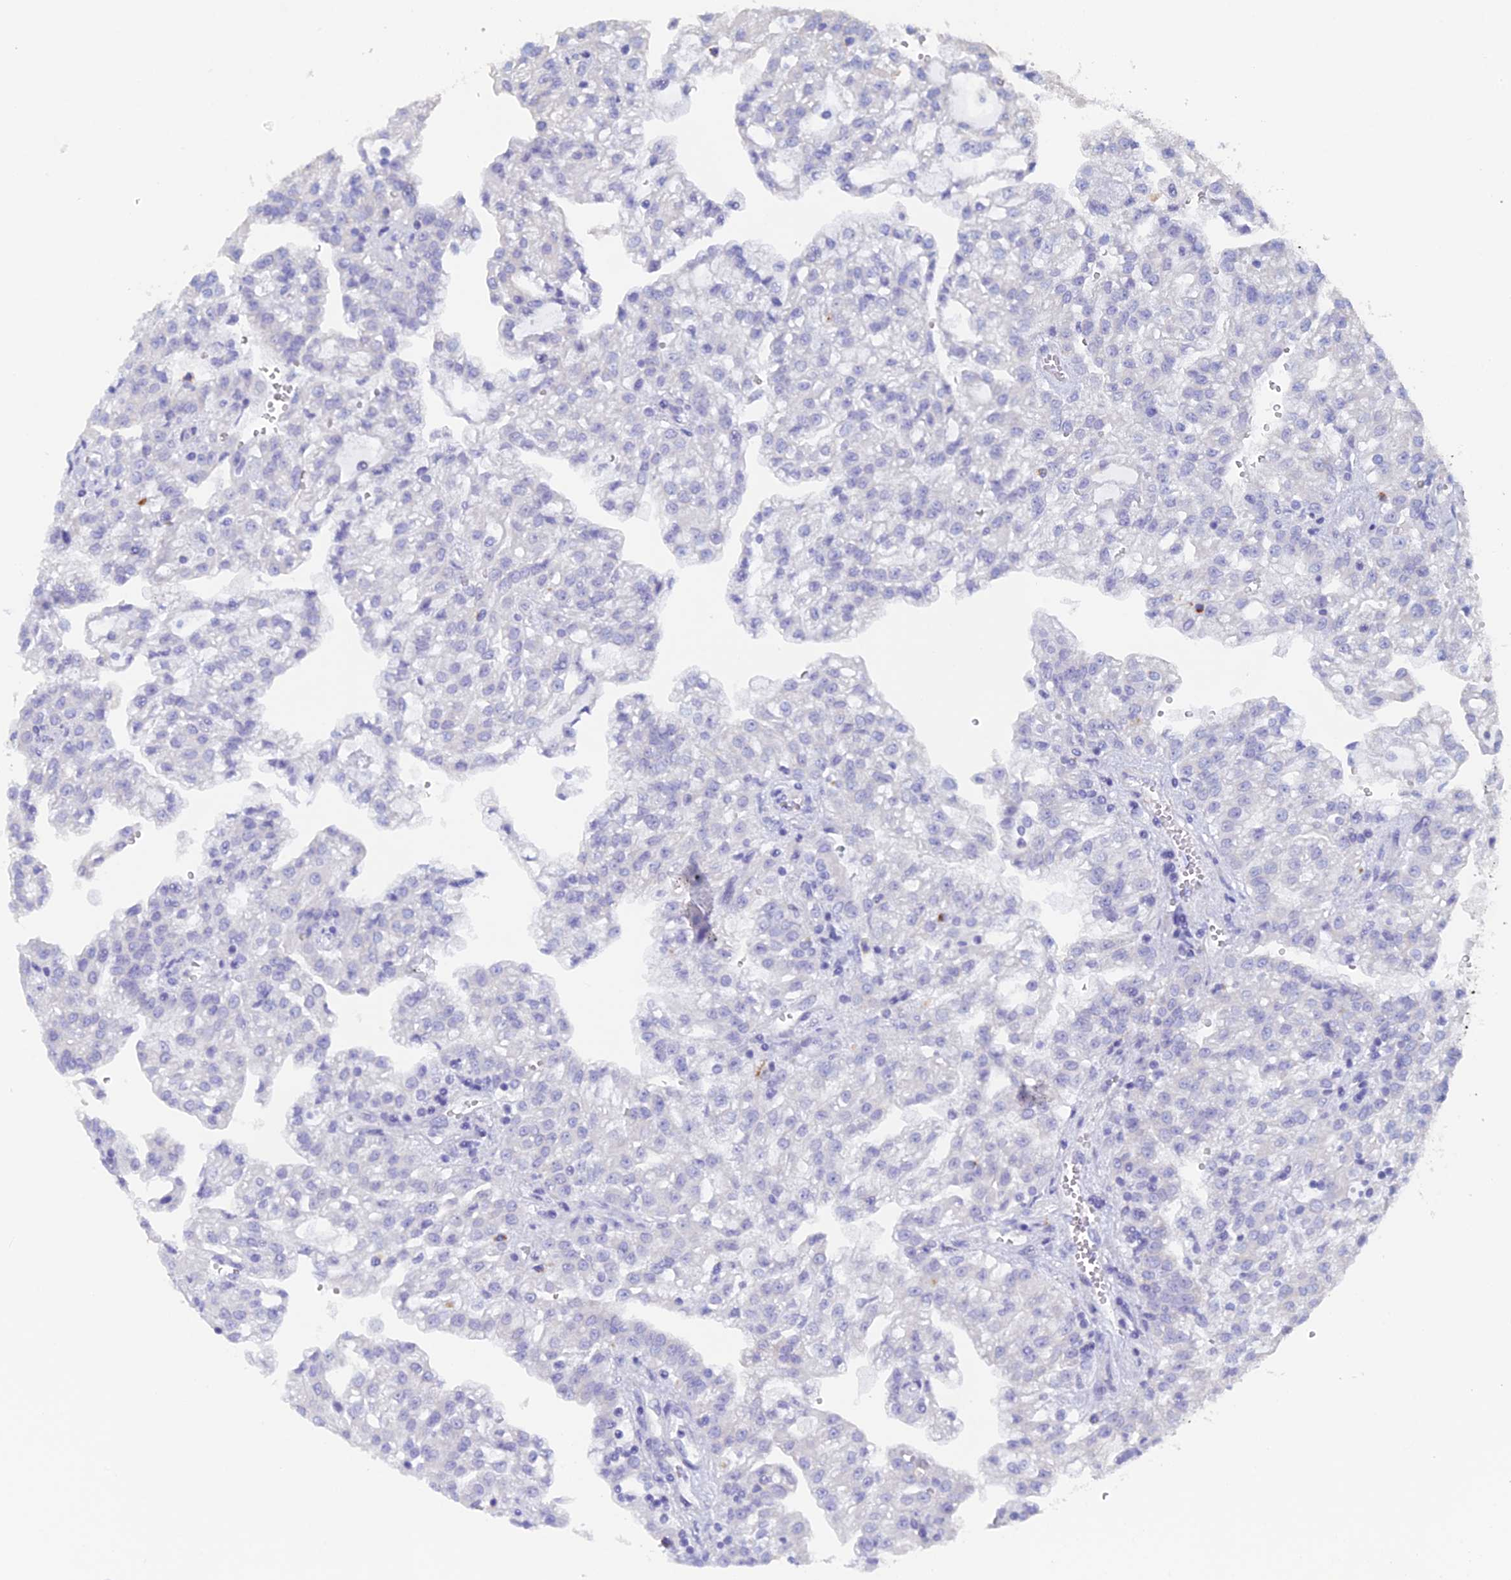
{"staining": {"intensity": "negative", "quantity": "none", "location": "none"}, "tissue": "renal cancer", "cell_type": "Tumor cells", "image_type": "cancer", "snomed": [{"axis": "morphology", "description": "Adenocarcinoma, NOS"}, {"axis": "topography", "description": "Kidney"}], "caption": "Immunohistochemical staining of human renal cancer exhibits no significant staining in tumor cells. (Stains: DAB (3,3'-diaminobenzidine) IHC with hematoxylin counter stain, Microscopy: brightfield microscopy at high magnification).", "gene": "PCDHA8", "patient": {"sex": "male", "age": 63}}